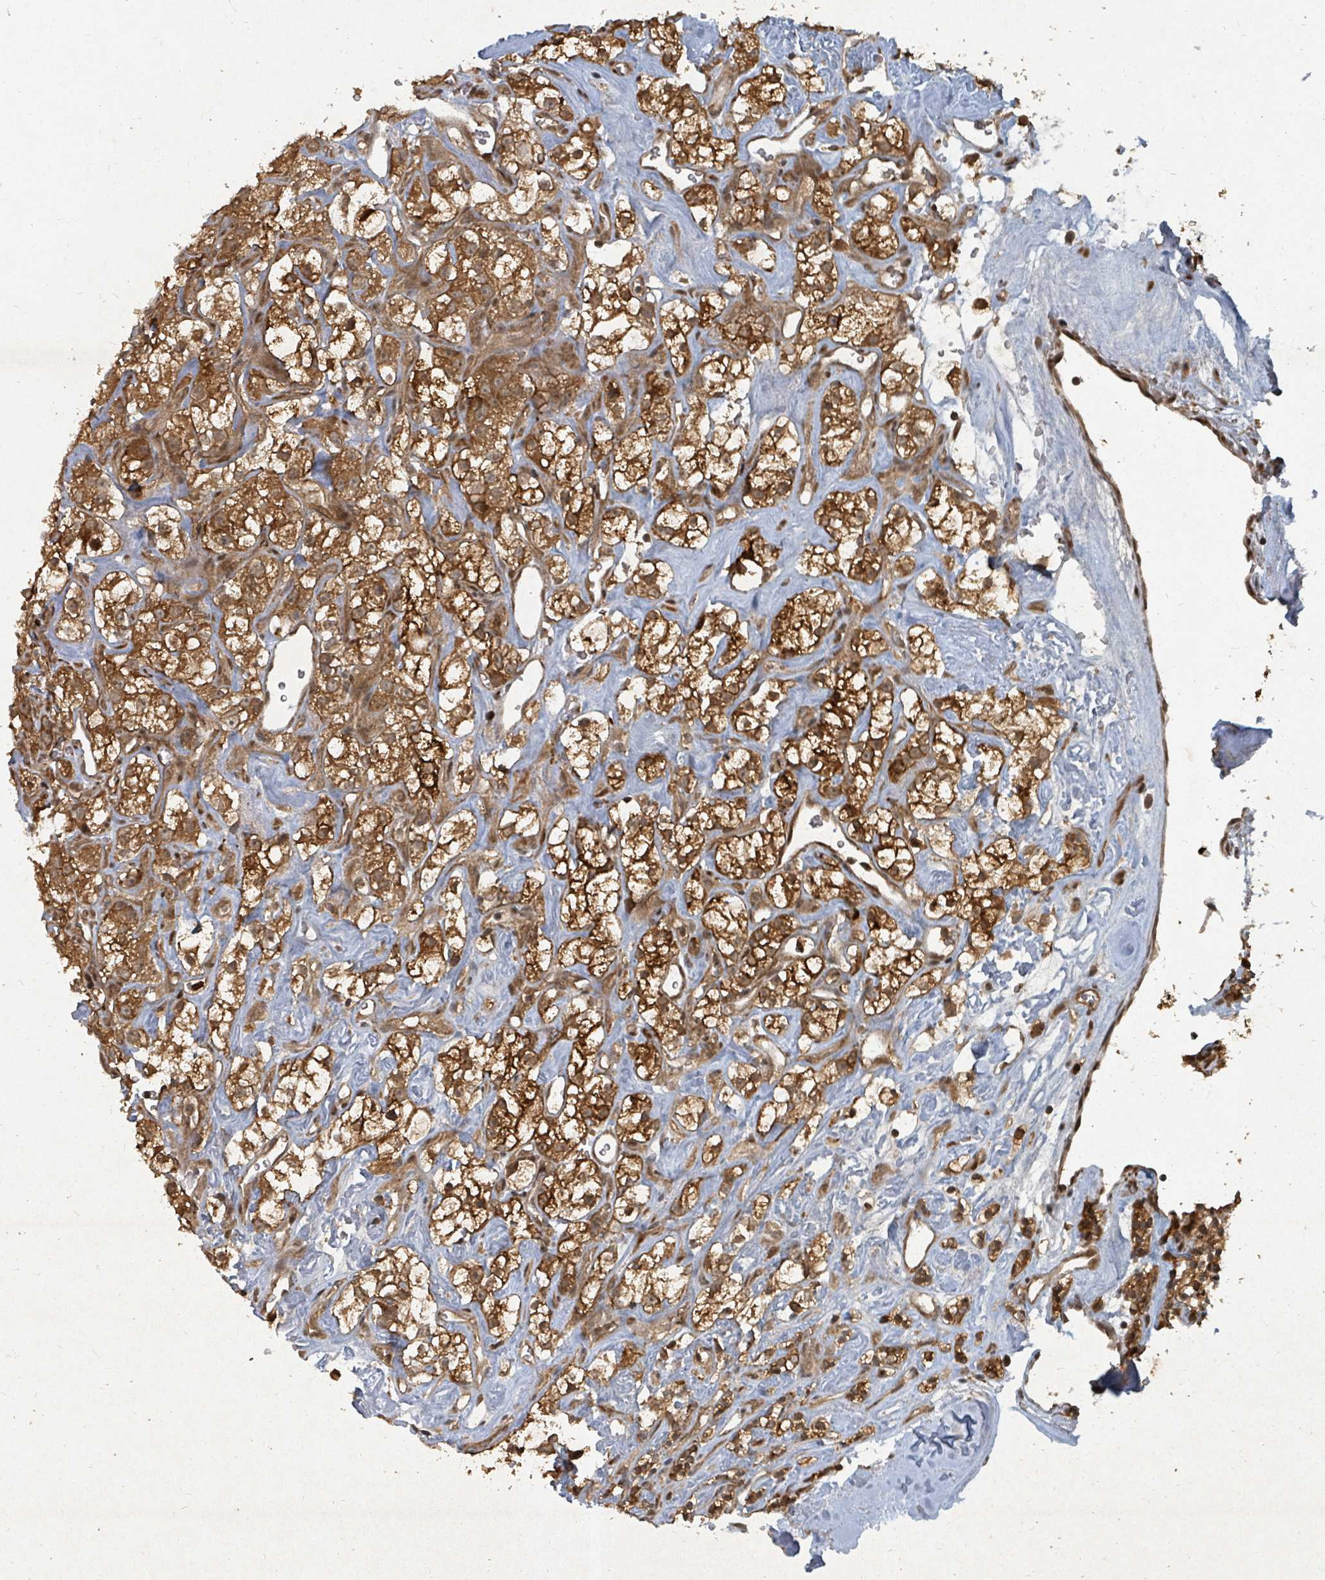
{"staining": {"intensity": "strong", "quantity": ">75%", "location": "cytoplasmic/membranous,nuclear"}, "tissue": "renal cancer", "cell_type": "Tumor cells", "image_type": "cancer", "snomed": [{"axis": "morphology", "description": "Adenocarcinoma, NOS"}, {"axis": "topography", "description": "Kidney"}], "caption": "This is an image of immunohistochemistry (IHC) staining of renal cancer (adenocarcinoma), which shows strong positivity in the cytoplasmic/membranous and nuclear of tumor cells.", "gene": "KDM4E", "patient": {"sex": "male", "age": 77}}